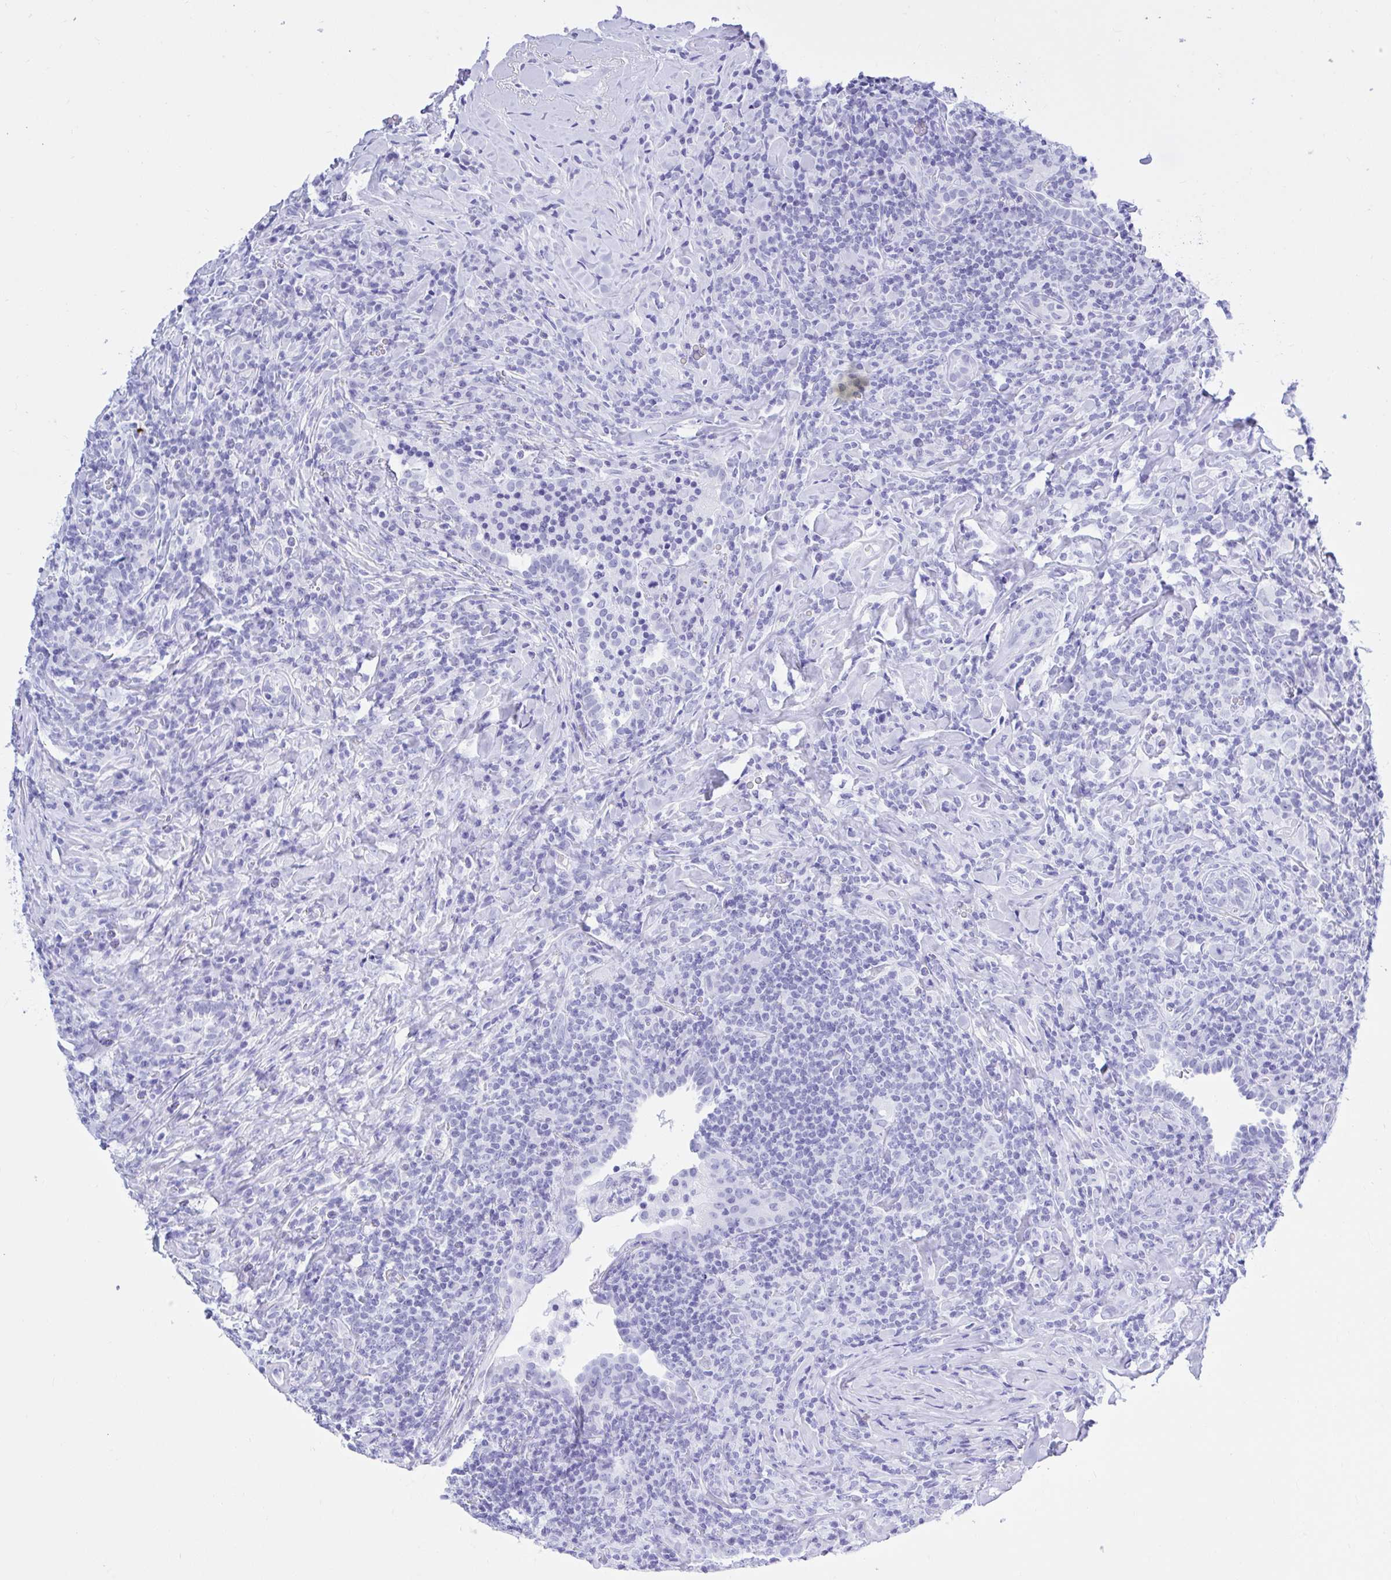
{"staining": {"intensity": "negative", "quantity": "none", "location": "none"}, "tissue": "lymphoma", "cell_type": "Tumor cells", "image_type": "cancer", "snomed": [{"axis": "morphology", "description": "Hodgkin's disease, NOS"}, {"axis": "topography", "description": "Lung"}], "caption": "Human lymphoma stained for a protein using IHC exhibits no staining in tumor cells.", "gene": "THOP1", "patient": {"sex": "male", "age": 17}}